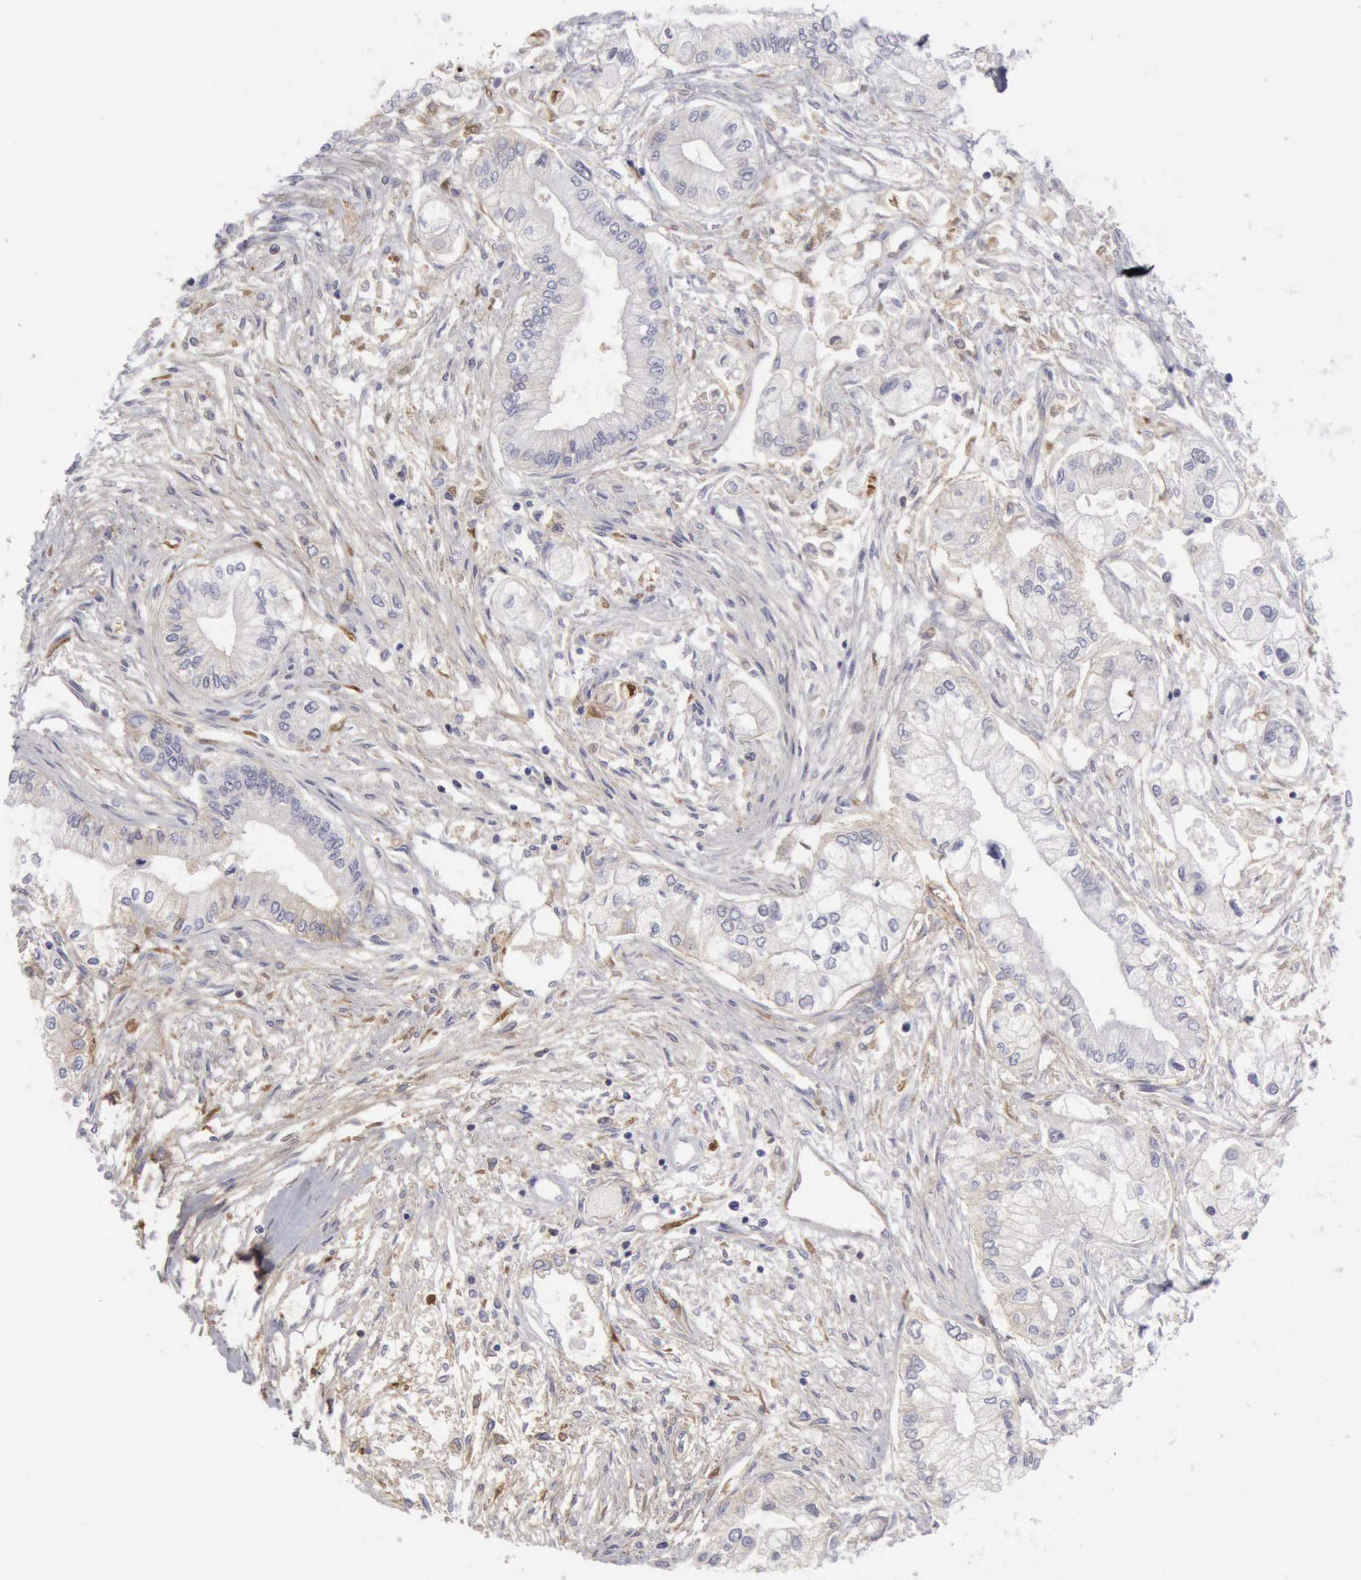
{"staining": {"intensity": "negative", "quantity": "none", "location": "none"}, "tissue": "pancreatic cancer", "cell_type": "Tumor cells", "image_type": "cancer", "snomed": [{"axis": "morphology", "description": "Adenocarcinoma, NOS"}, {"axis": "topography", "description": "Pancreas"}], "caption": "Immunohistochemistry (IHC) micrograph of human adenocarcinoma (pancreatic) stained for a protein (brown), which shows no expression in tumor cells.", "gene": "TFRC", "patient": {"sex": "male", "age": 79}}